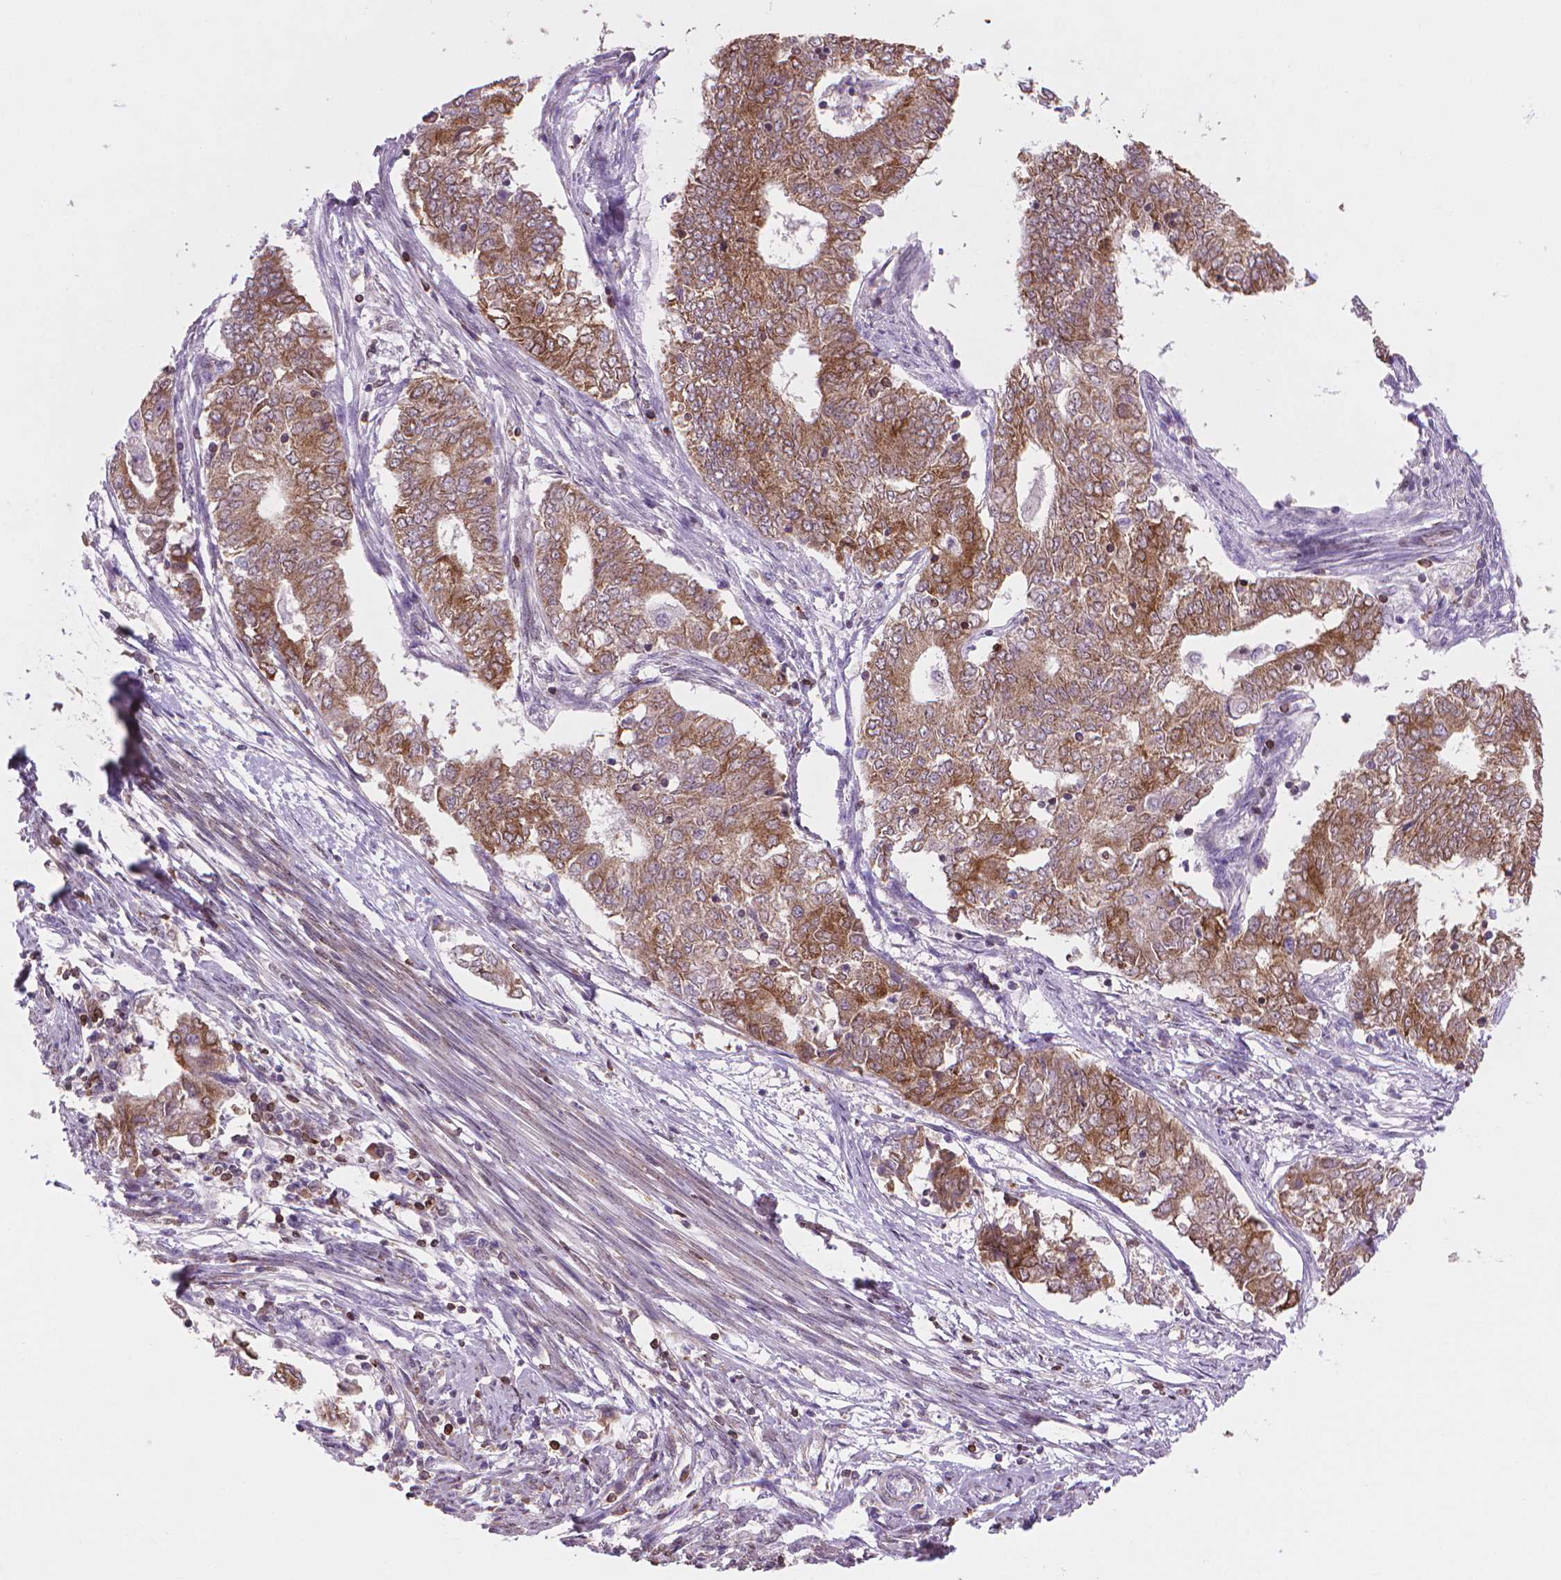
{"staining": {"intensity": "moderate", "quantity": ">75%", "location": "cytoplasmic/membranous"}, "tissue": "endometrial cancer", "cell_type": "Tumor cells", "image_type": "cancer", "snomed": [{"axis": "morphology", "description": "Adenocarcinoma, NOS"}, {"axis": "topography", "description": "Endometrium"}], "caption": "Endometrial cancer (adenocarcinoma) stained for a protein exhibits moderate cytoplasmic/membranous positivity in tumor cells.", "gene": "BCL2", "patient": {"sex": "female", "age": 62}}